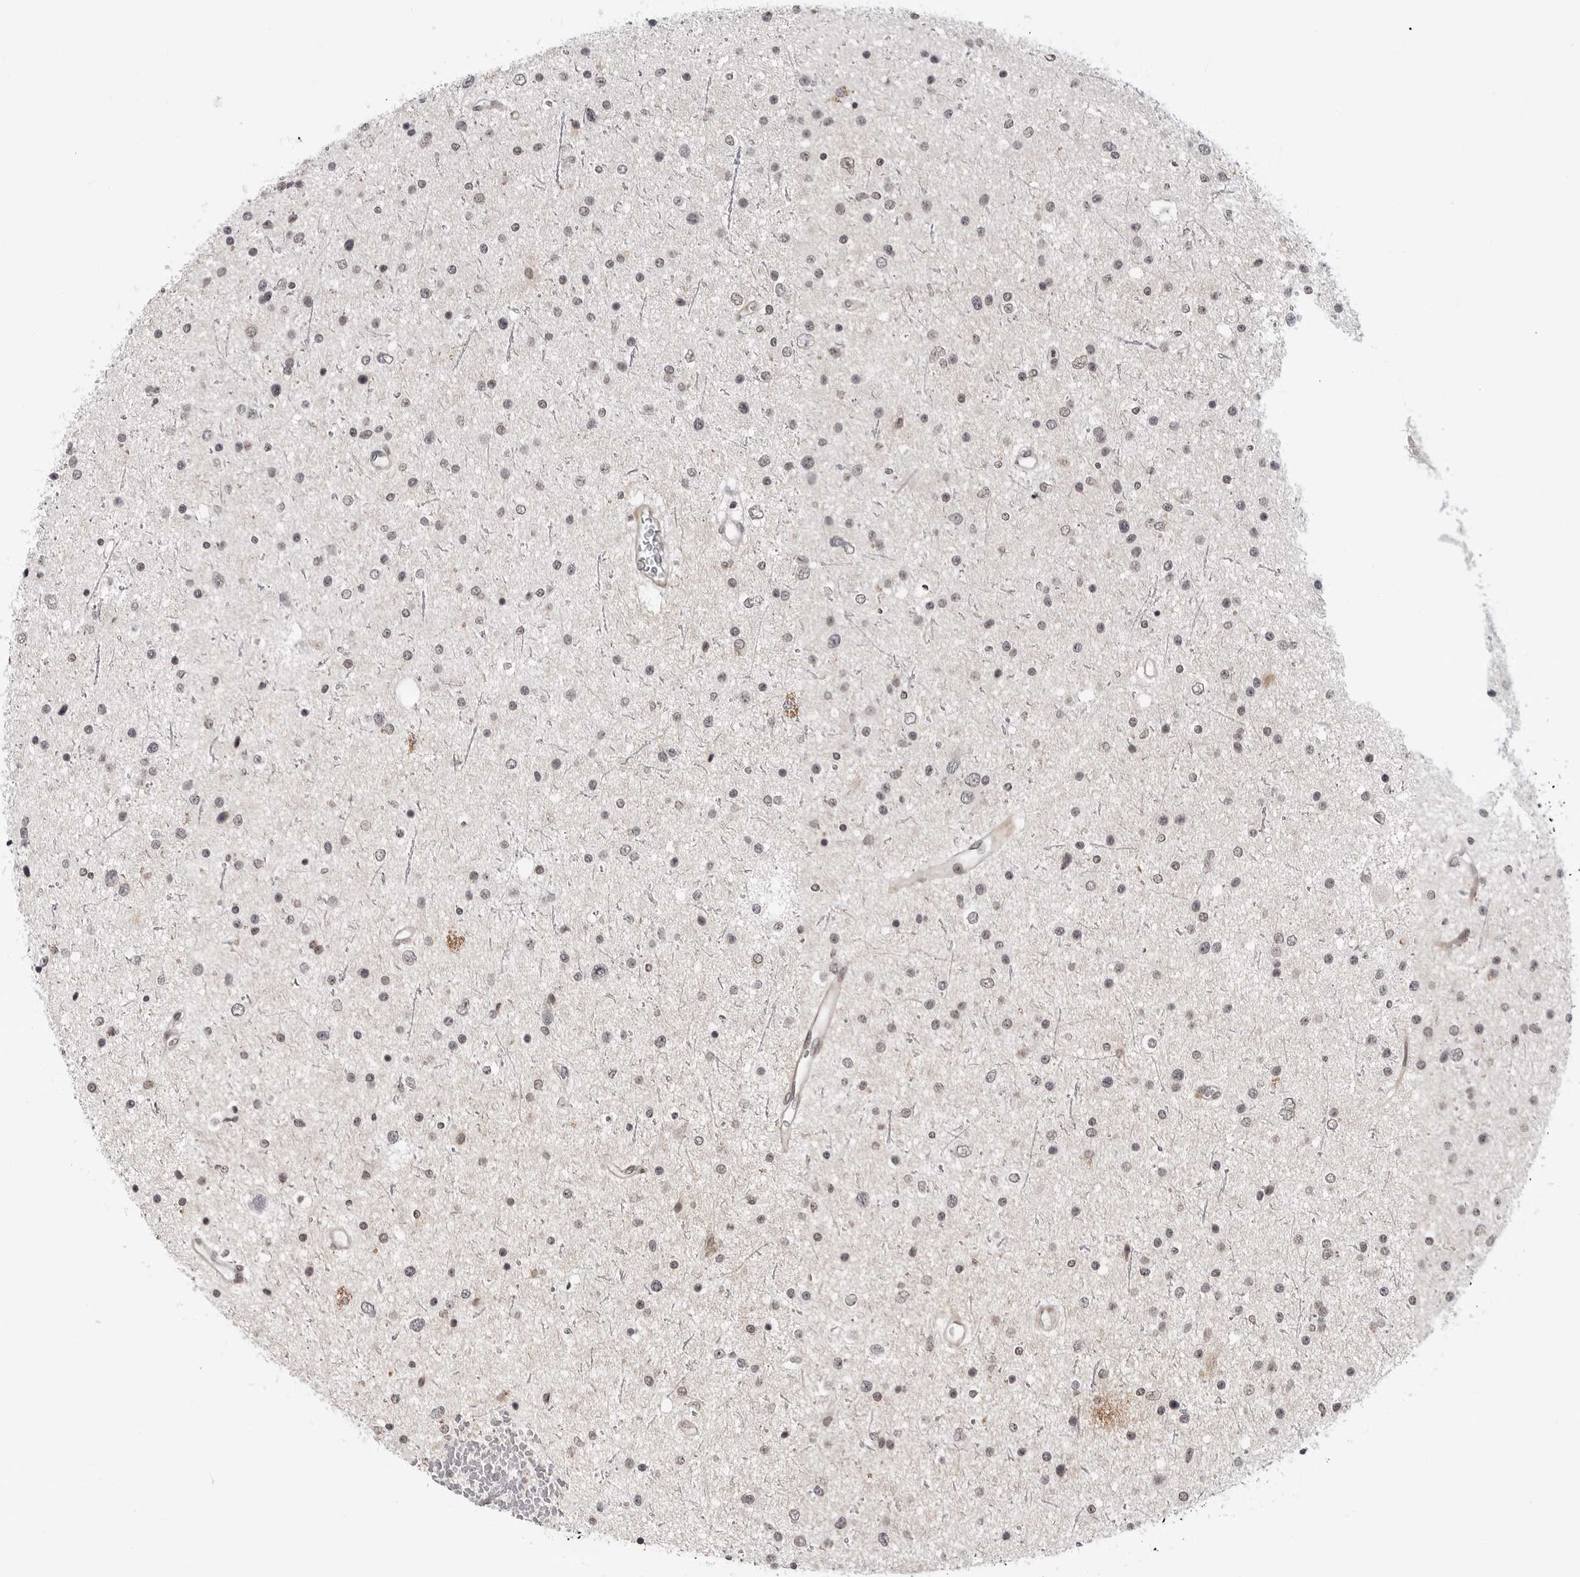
{"staining": {"intensity": "negative", "quantity": "none", "location": "none"}, "tissue": "glioma", "cell_type": "Tumor cells", "image_type": "cancer", "snomed": [{"axis": "morphology", "description": "Glioma, malignant, Low grade"}, {"axis": "topography", "description": "Brain"}], "caption": "Tumor cells show no significant expression in glioma.", "gene": "ADAMTS5", "patient": {"sex": "female", "age": 37}}